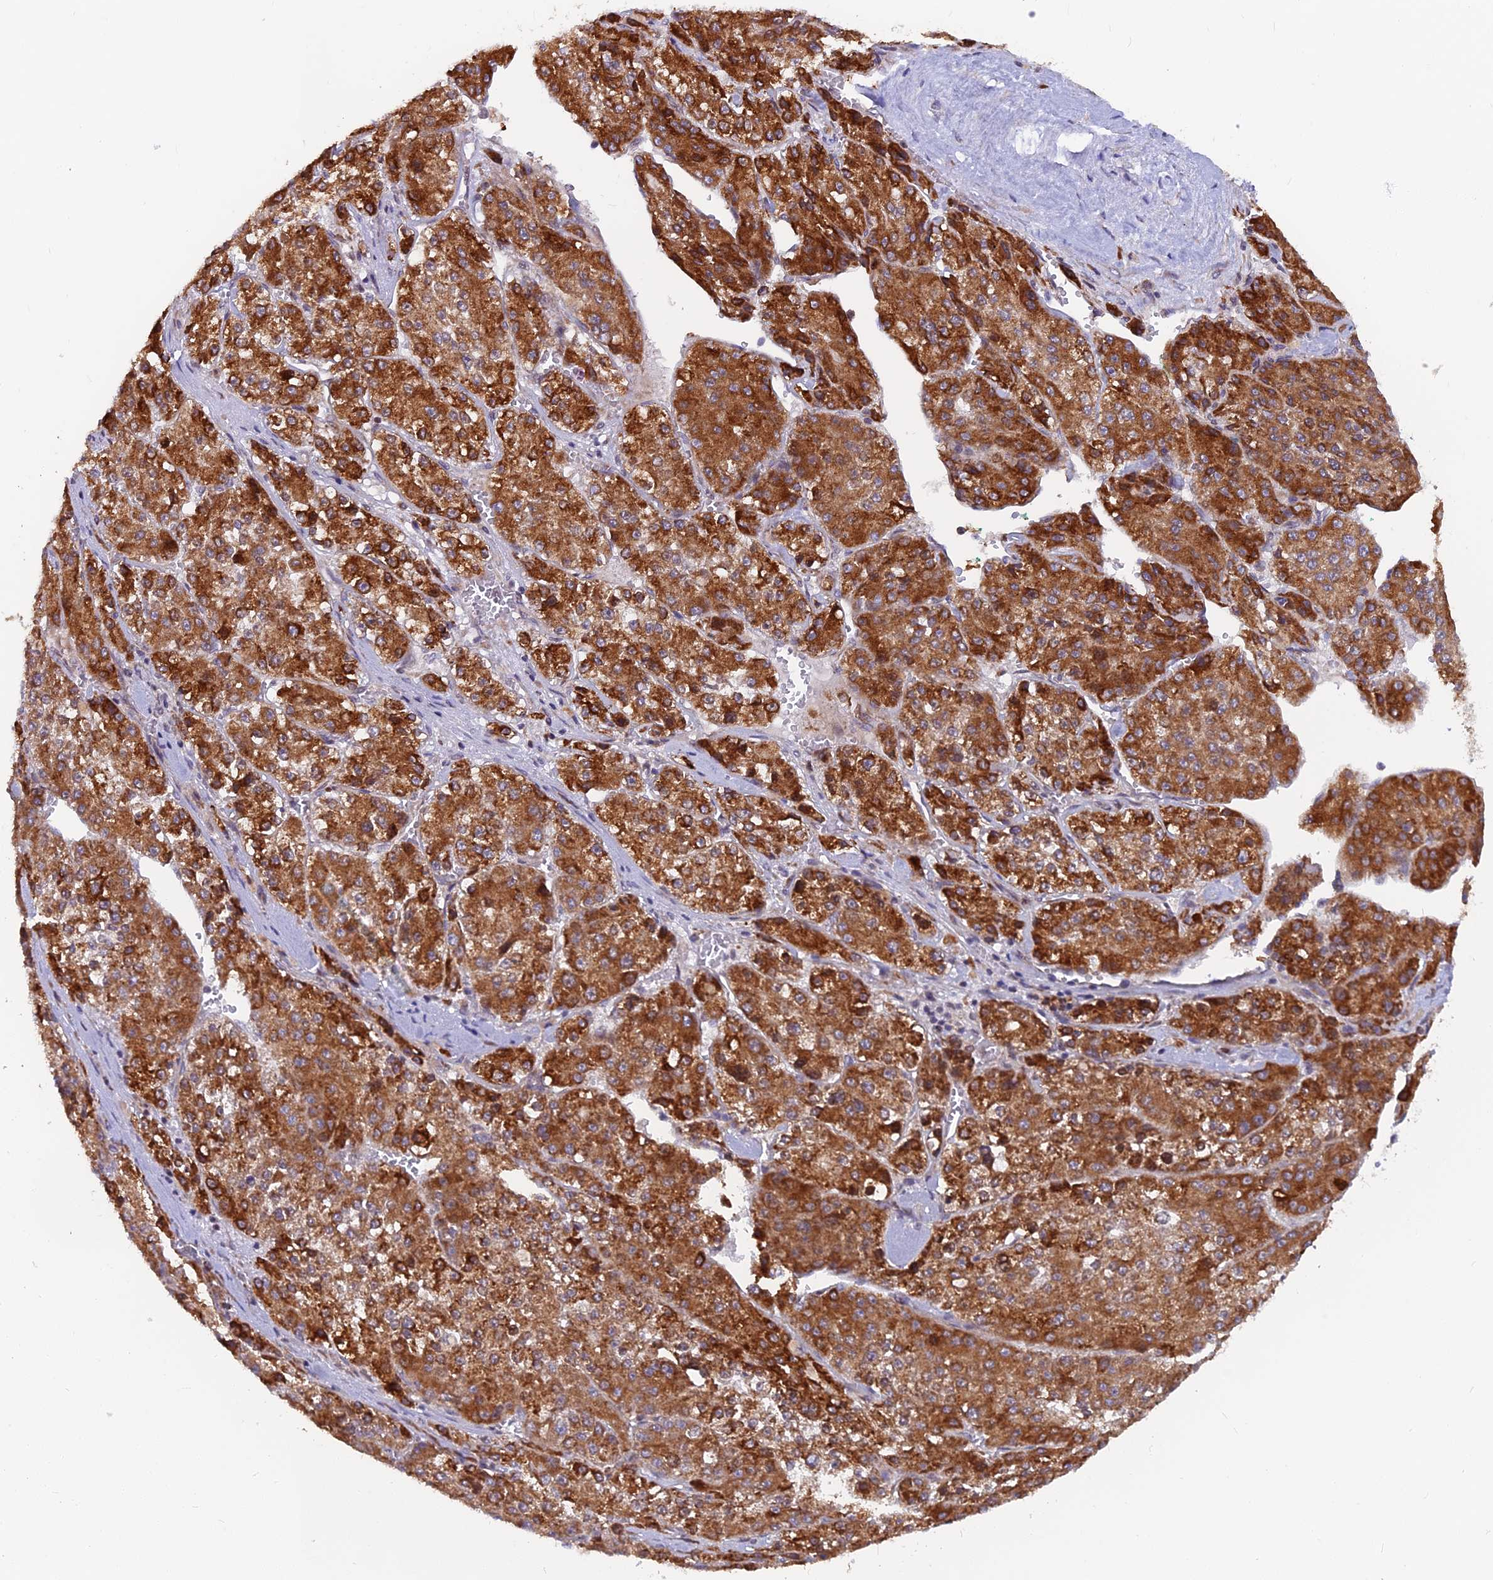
{"staining": {"intensity": "strong", "quantity": ">75%", "location": "cytoplasmic/membranous"}, "tissue": "liver cancer", "cell_type": "Tumor cells", "image_type": "cancer", "snomed": [{"axis": "morphology", "description": "Carcinoma, Hepatocellular, NOS"}, {"axis": "topography", "description": "Liver"}], "caption": "A high amount of strong cytoplasmic/membranous staining is identified in approximately >75% of tumor cells in liver hepatocellular carcinoma tissue. (DAB (3,3'-diaminobenzidine) = brown stain, brightfield microscopy at high magnification).", "gene": "TBC1D20", "patient": {"sex": "female", "age": 73}}